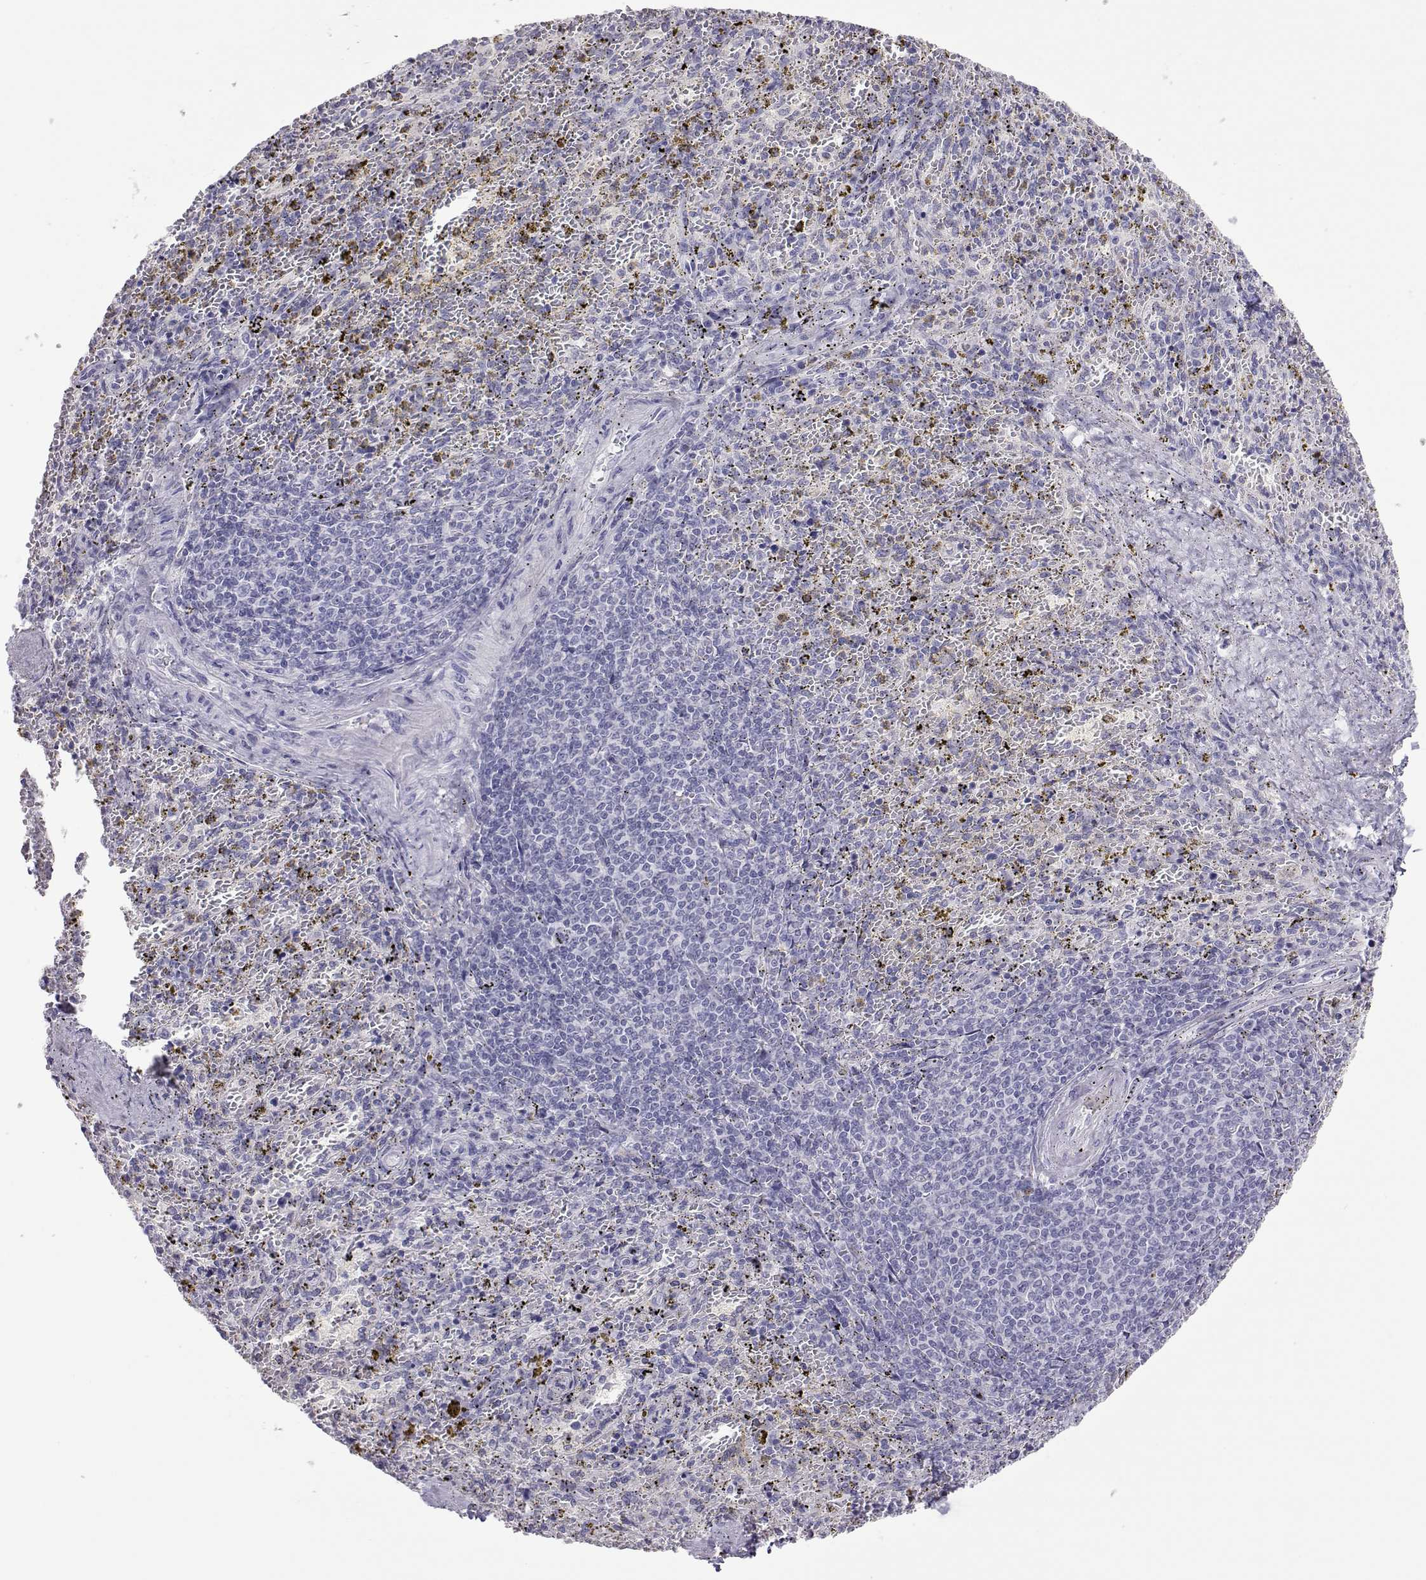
{"staining": {"intensity": "negative", "quantity": "none", "location": "none"}, "tissue": "spleen", "cell_type": "Cells in red pulp", "image_type": "normal", "snomed": [{"axis": "morphology", "description": "Normal tissue, NOS"}, {"axis": "topography", "description": "Spleen"}], "caption": "Histopathology image shows no significant protein positivity in cells in red pulp of normal spleen. (Stains: DAB immunohistochemistry with hematoxylin counter stain, Microscopy: brightfield microscopy at high magnification).", "gene": "PMCH", "patient": {"sex": "female", "age": 50}}